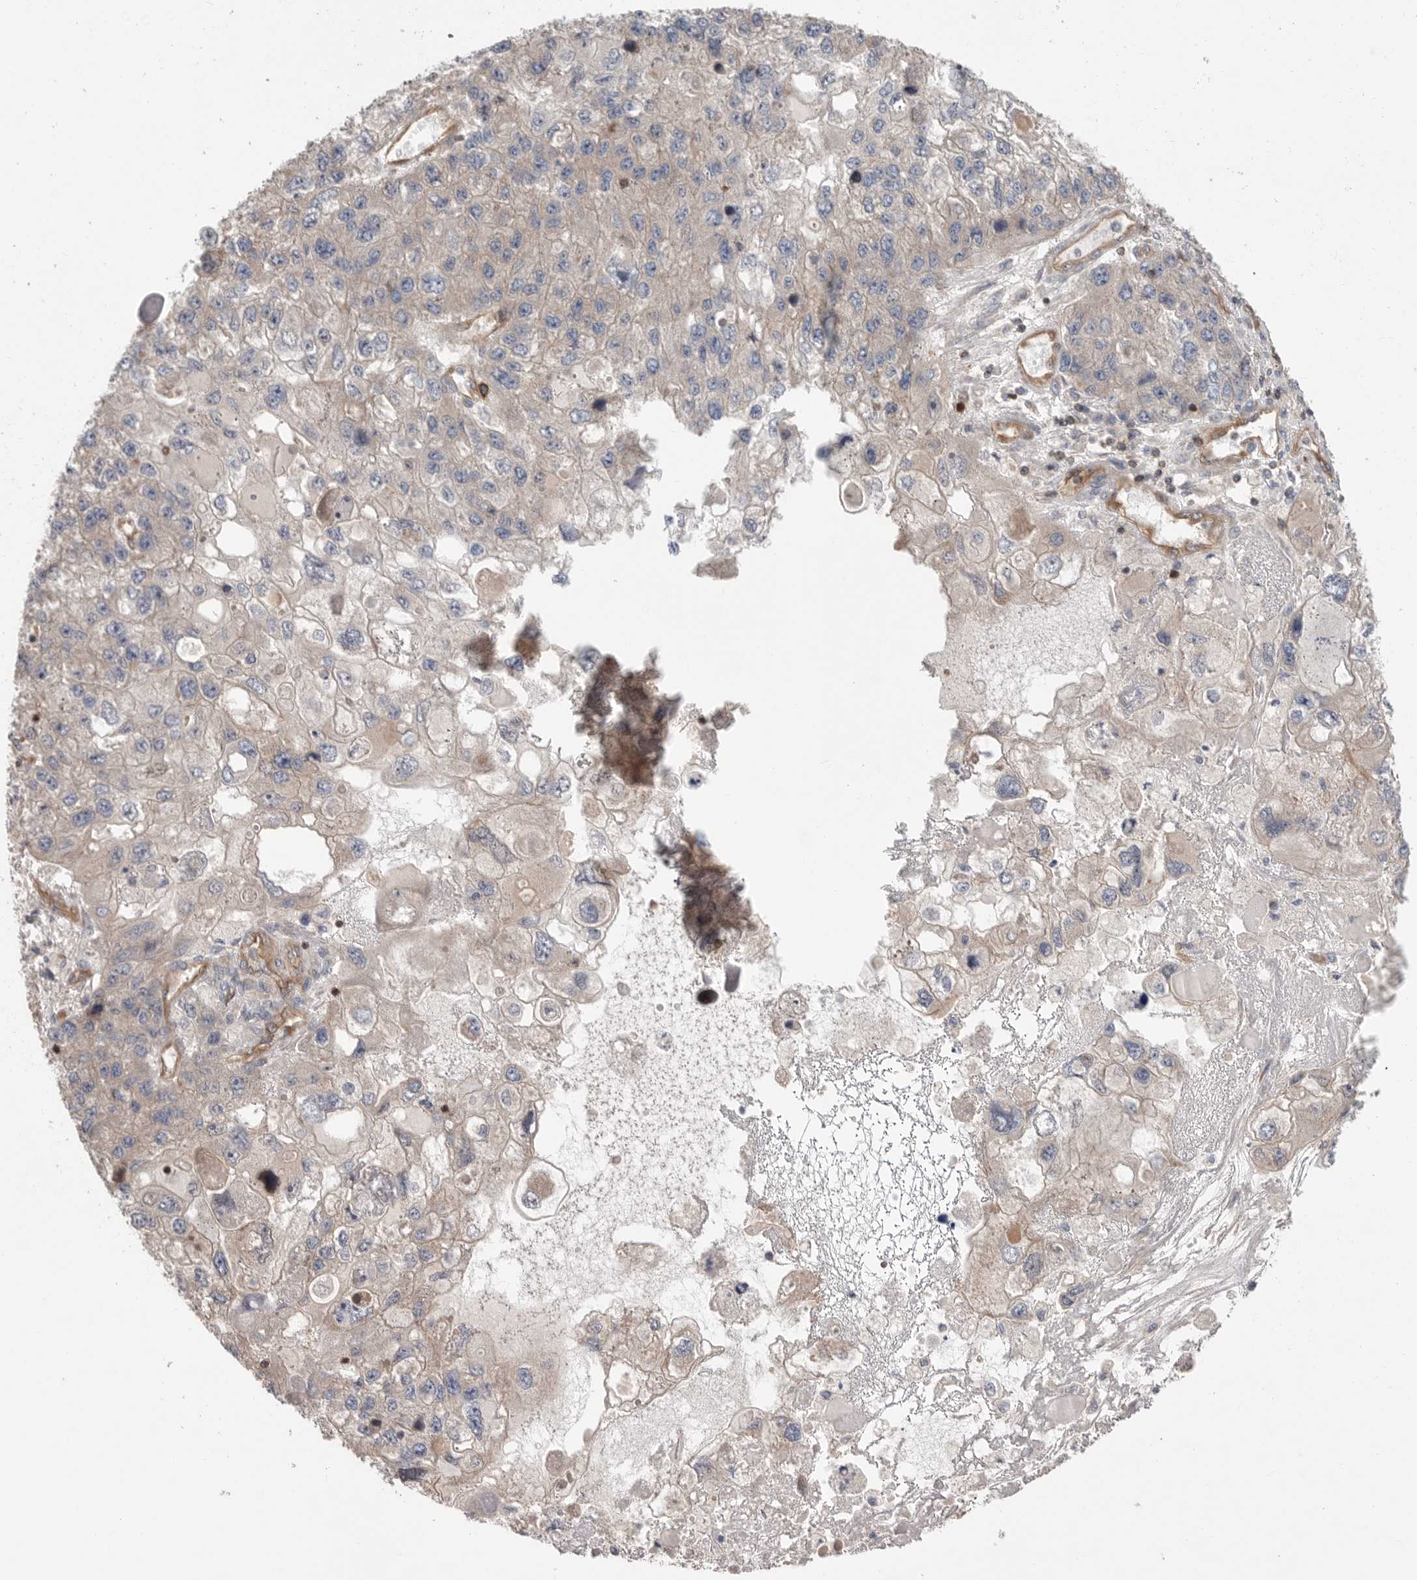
{"staining": {"intensity": "negative", "quantity": "none", "location": "none"}, "tissue": "endometrial cancer", "cell_type": "Tumor cells", "image_type": "cancer", "snomed": [{"axis": "morphology", "description": "Adenocarcinoma, NOS"}, {"axis": "topography", "description": "Endometrium"}], "caption": "The micrograph reveals no staining of tumor cells in endometrial cancer.", "gene": "PRKCH", "patient": {"sex": "female", "age": 49}}